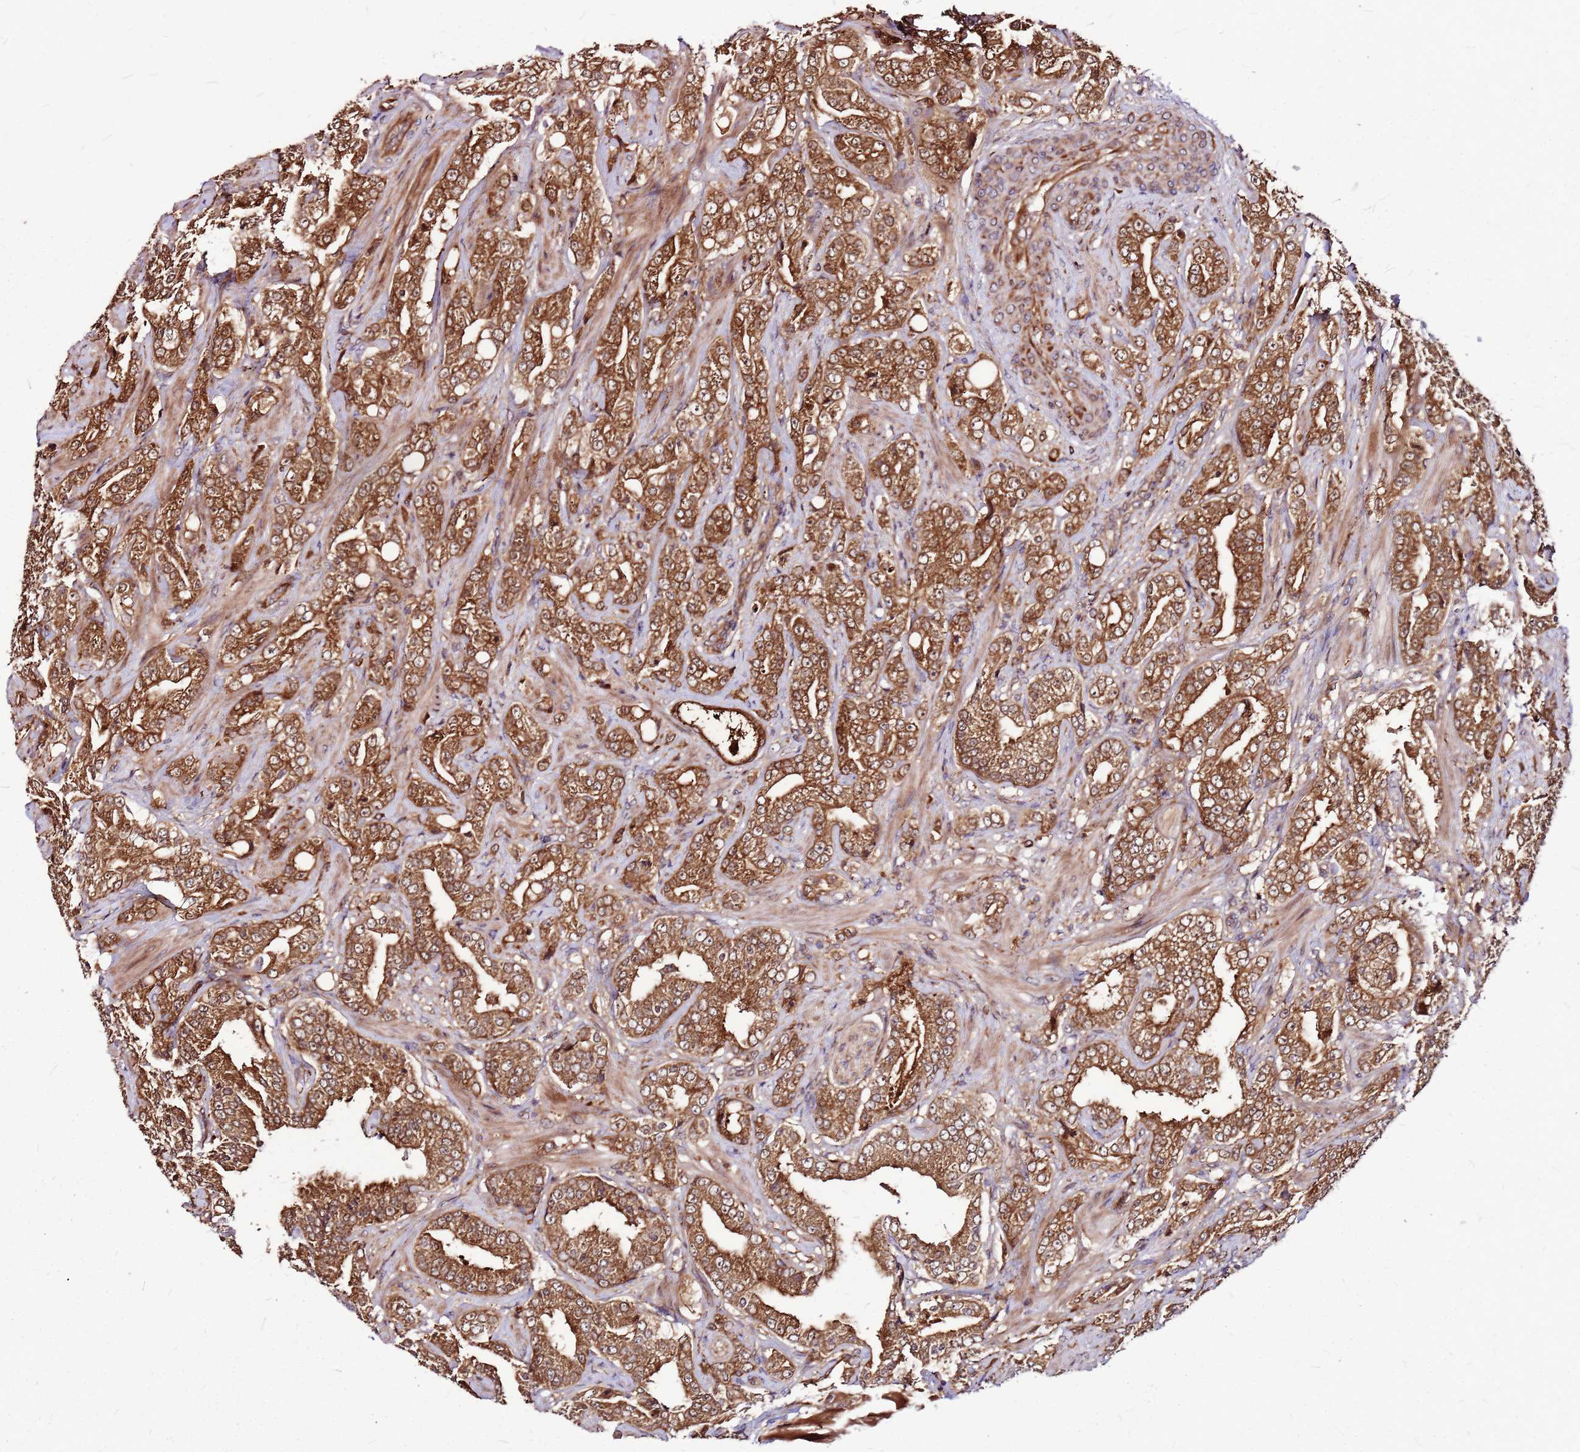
{"staining": {"intensity": "strong", "quantity": ">75%", "location": "cytoplasmic/membranous"}, "tissue": "prostate cancer", "cell_type": "Tumor cells", "image_type": "cancer", "snomed": [{"axis": "morphology", "description": "Adenocarcinoma, Low grade"}, {"axis": "topography", "description": "Prostate"}], "caption": "Protein expression by immunohistochemistry (IHC) demonstrates strong cytoplasmic/membranous positivity in approximately >75% of tumor cells in prostate low-grade adenocarcinoma. Nuclei are stained in blue.", "gene": "LYPLAL1", "patient": {"sex": "male", "age": 67}}